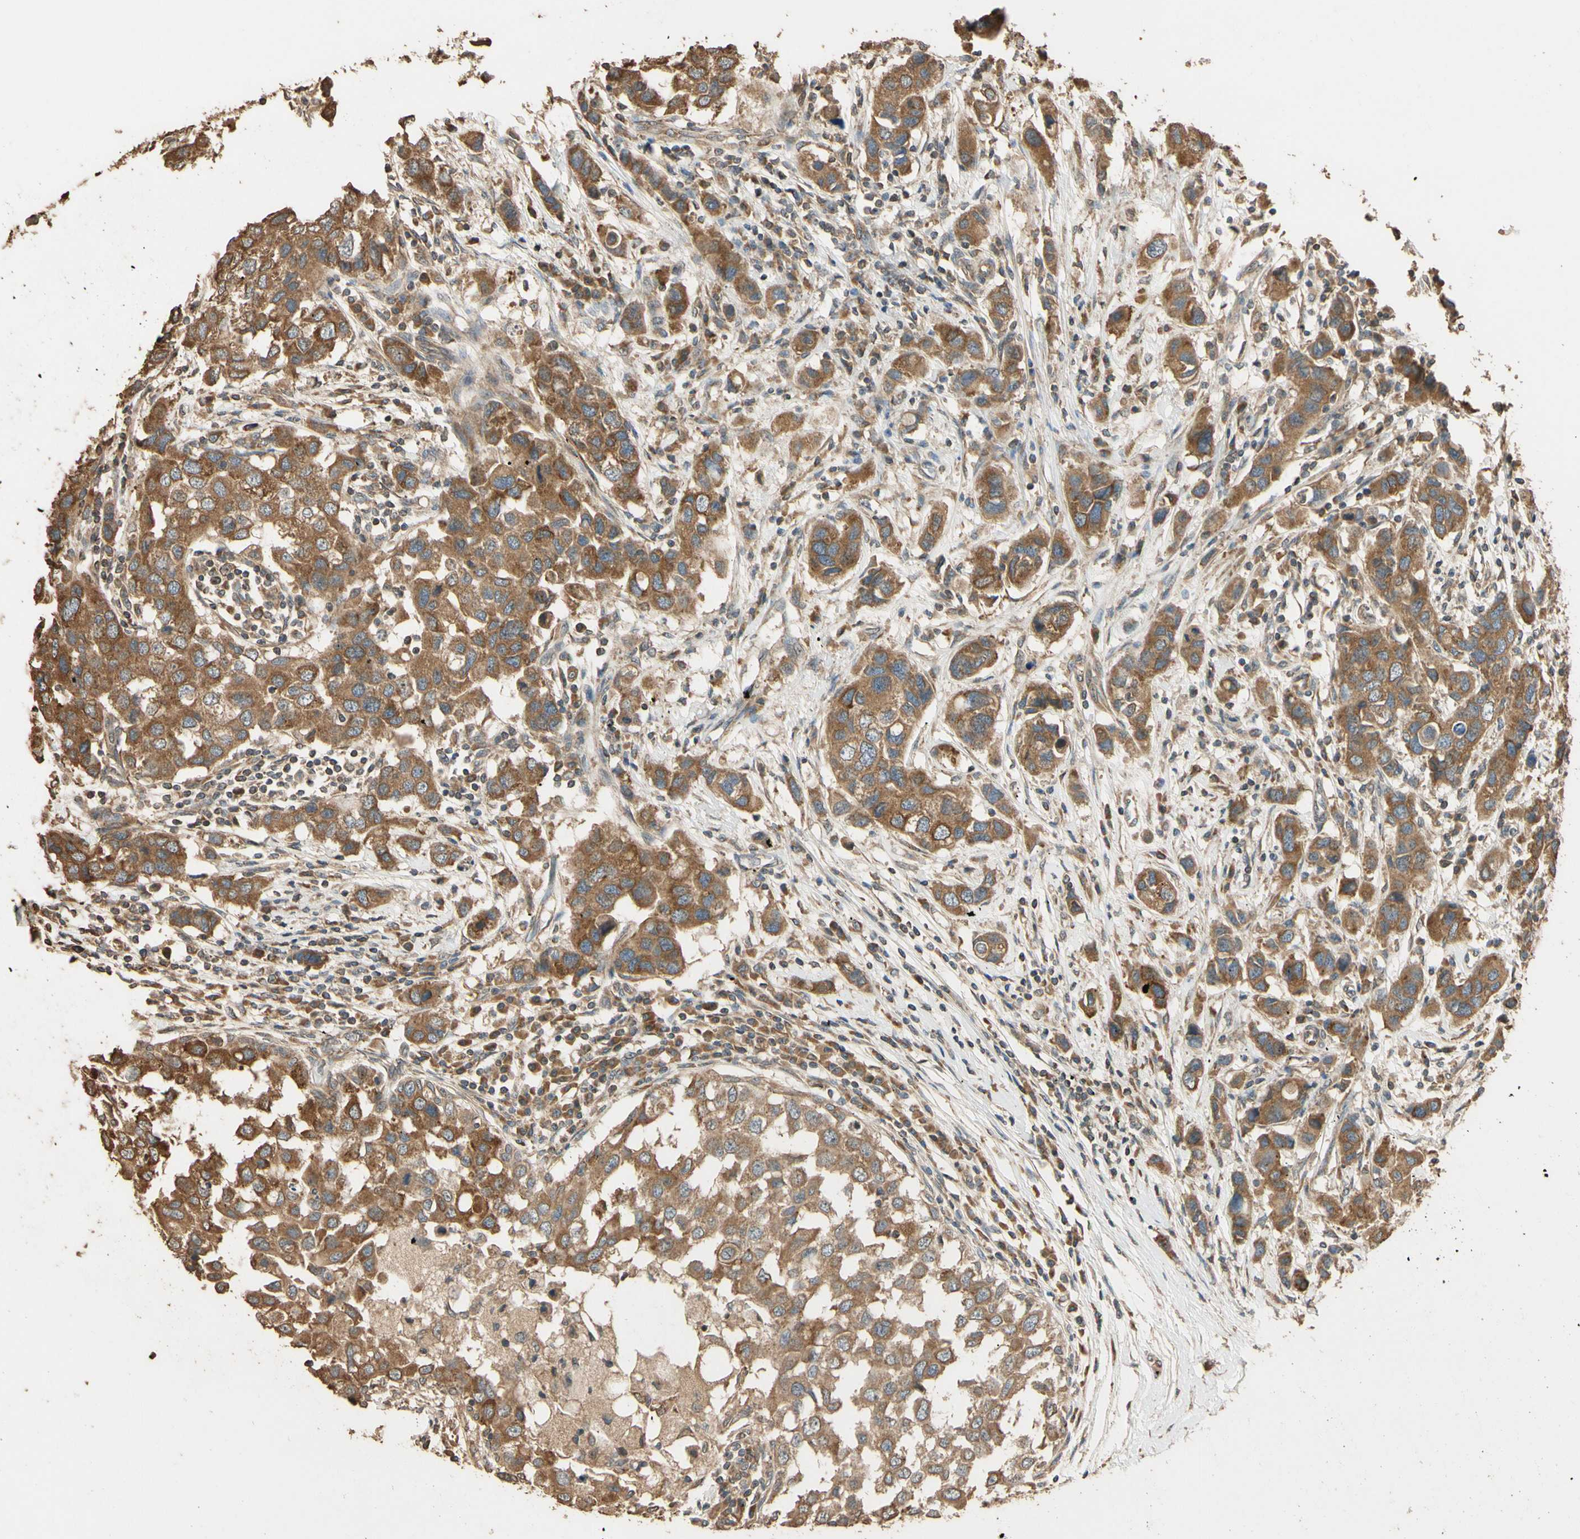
{"staining": {"intensity": "strong", "quantity": ">75%", "location": "cytoplasmic/membranous"}, "tissue": "breast cancer", "cell_type": "Tumor cells", "image_type": "cancer", "snomed": [{"axis": "morphology", "description": "Normal tissue, NOS"}, {"axis": "morphology", "description": "Duct carcinoma"}, {"axis": "topography", "description": "Breast"}], "caption": "Infiltrating ductal carcinoma (breast) stained with a brown dye displays strong cytoplasmic/membranous positive positivity in about >75% of tumor cells.", "gene": "STX18", "patient": {"sex": "female", "age": 50}}